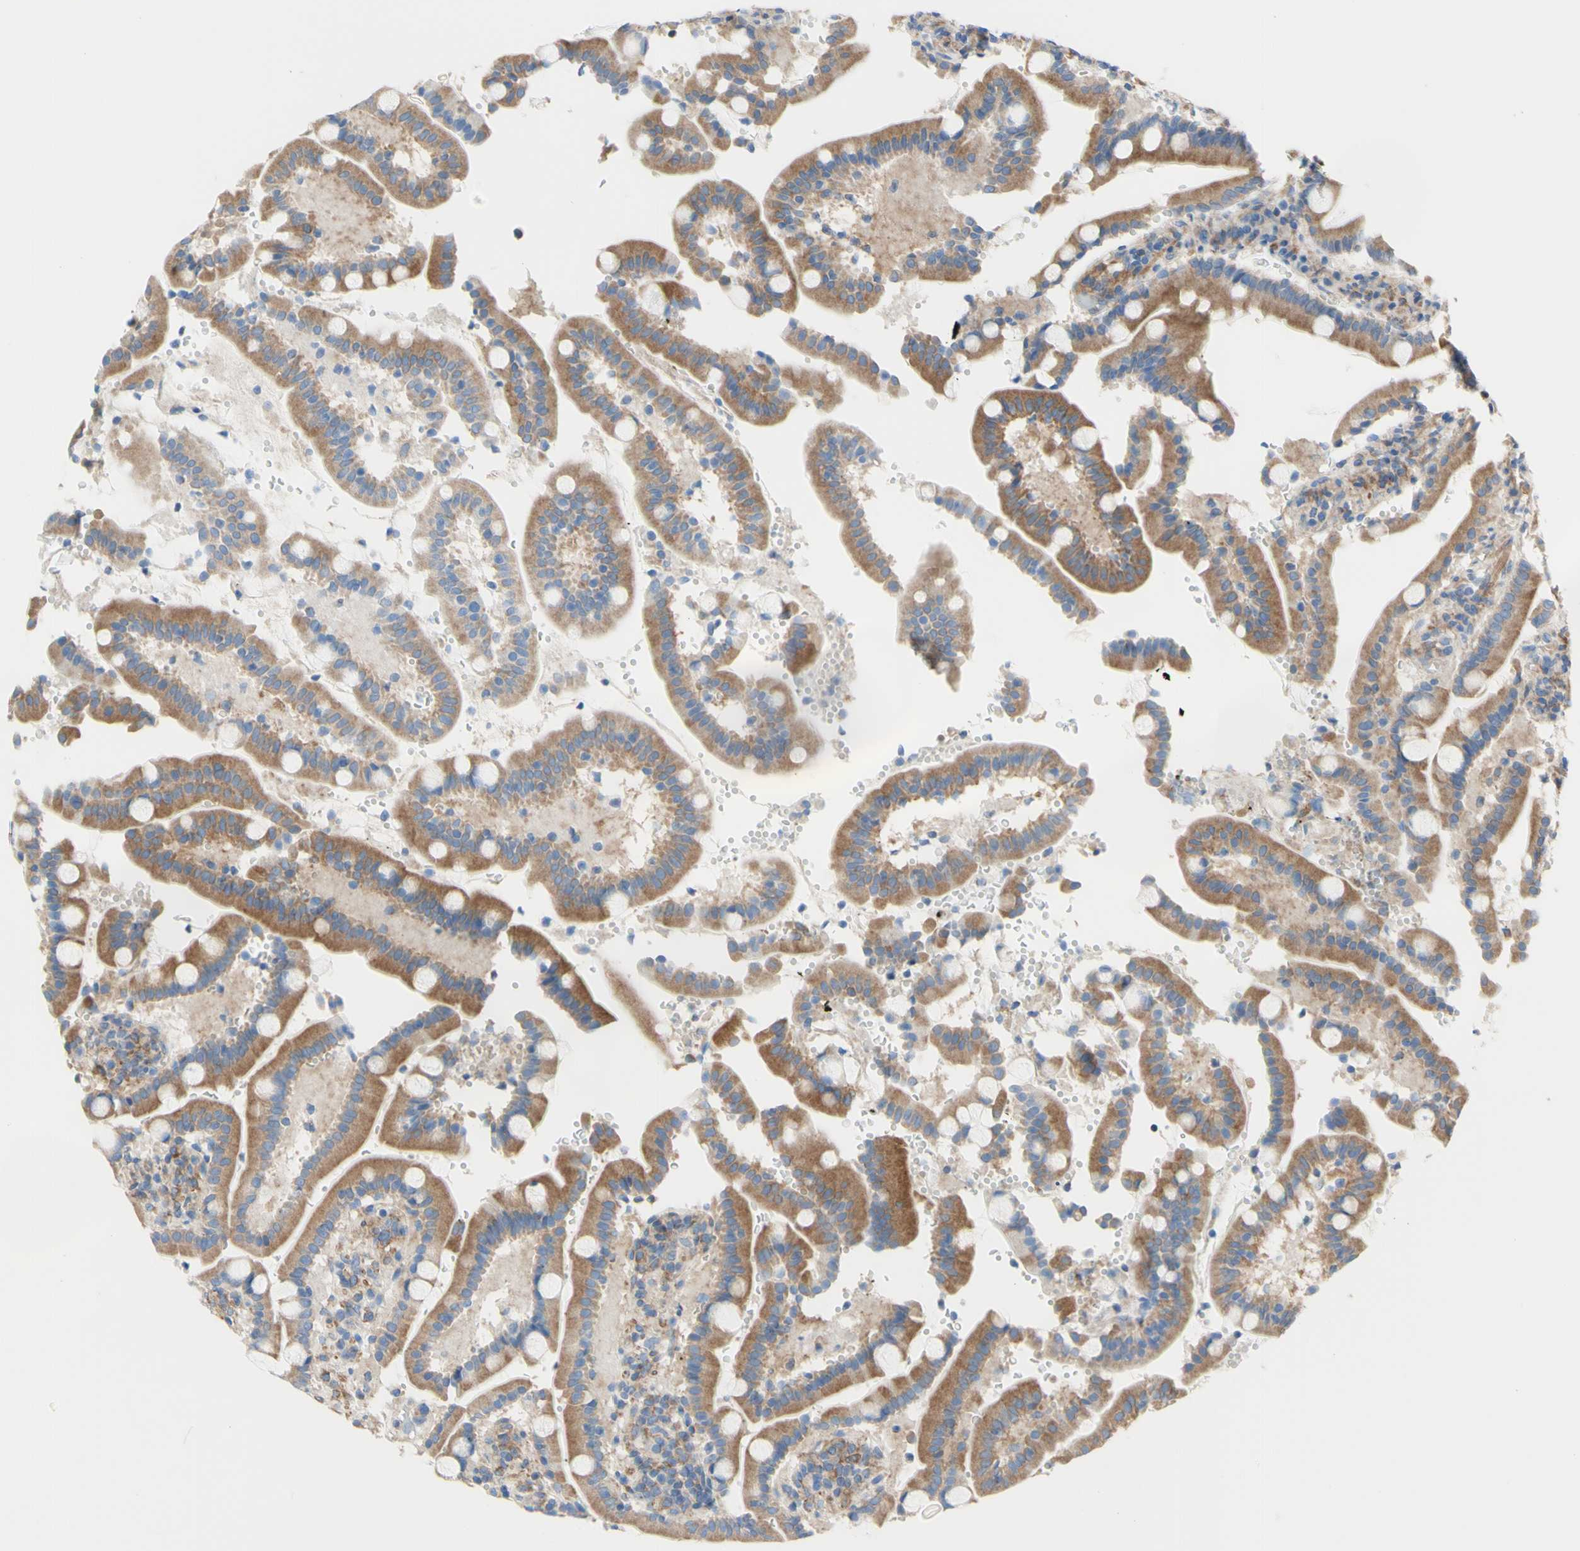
{"staining": {"intensity": "moderate", "quantity": ">75%", "location": "cytoplasmic/membranous"}, "tissue": "duodenum", "cell_type": "Glandular cells", "image_type": "normal", "snomed": [{"axis": "morphology", "description": "Normal tissue, NOS"}, {"axis": "topography", "description": "Small intestine, NOS"}], "caption": "Brown immunohistochemical staining in benign human duodenum exhibits moderate cytoplasmic/membranous staining in approximately >75% of glandular cells.", "gene": "RETREG2", "patient": {"sex": "female", "age": 71}}